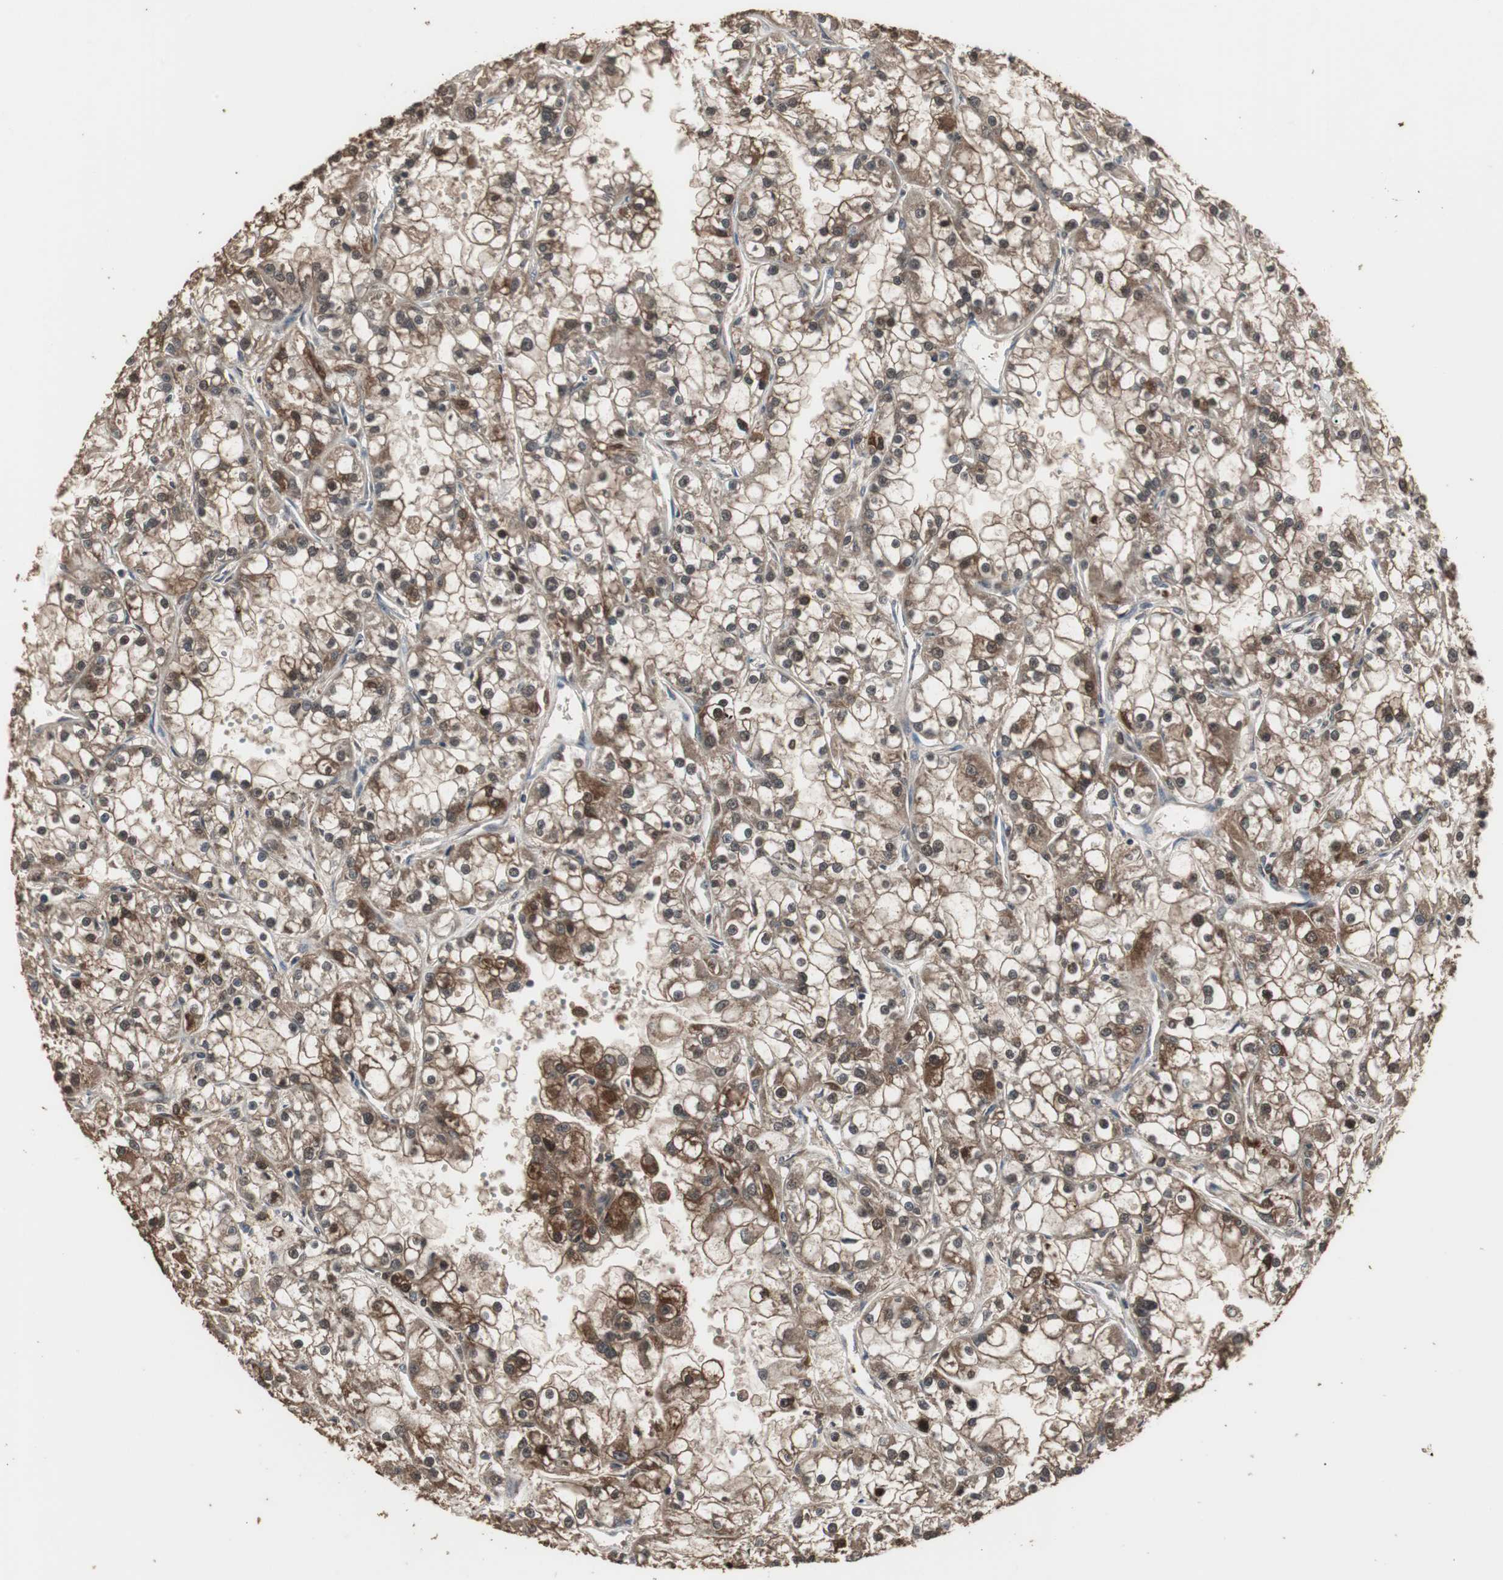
{"staining": {"intensity": "strong", "quantity": ">75%", "location": "cytoplasmic/membranous"}, "tissue": "renal cancer", "cell_type": "Tumor cells", "image_type": "cancer", "snomed": [{"axis": "morphology", "description": "Adenocarcinoma, NOS"}, {"axis": "topography", "description": "Kidney"}], "caption": "A histopathology image of human renal adenocarcinoma stained for a protein demonstrates strong cytoplasmic/membranous brown staining in tumor cells.", "gene": "HPRT1", "patient": {"sex": "female", "age": 52}}